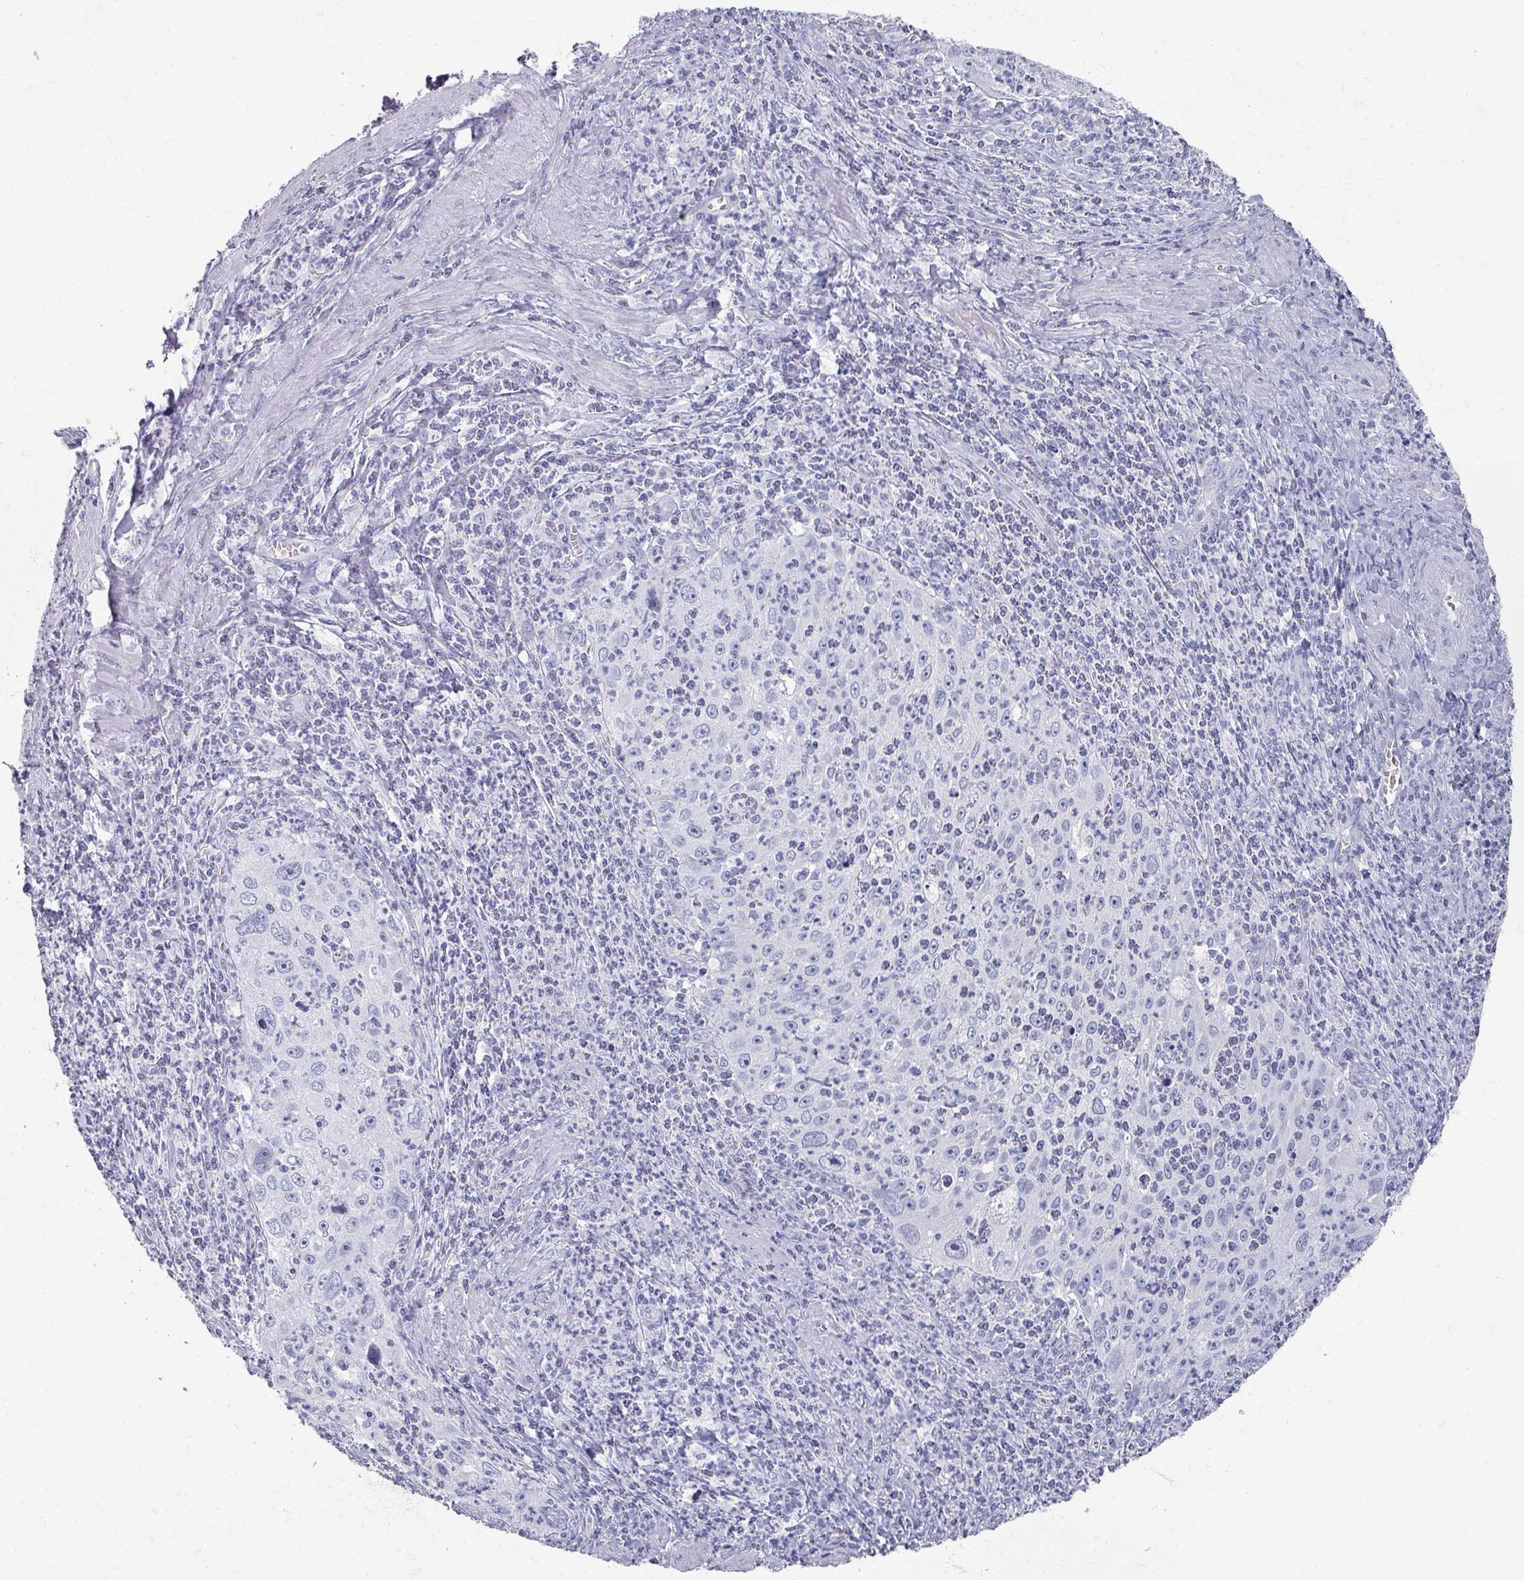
{"staining": {"intensity": "negative", "quantity": "none", "location": "none"}, "tissue": "cervical cancer", "cell_type": "Tumor cells", "image_type": "cancer", "snomed": [{"axis": "morphology", "description": "Squamous cell carcinoma, NOS"}, {"axis": "topography", "description": "Cervix"}], "caption": "Immunohistochemistry micrograph of neoplastic tissue: cervical squamous cell carcinoma stained with DAB (3,3'-diaminobenzidine) reveals no significant protein positivity in tumor cells.", "gene": "OMG", "patient": {"sex": "female", "age": 30}}